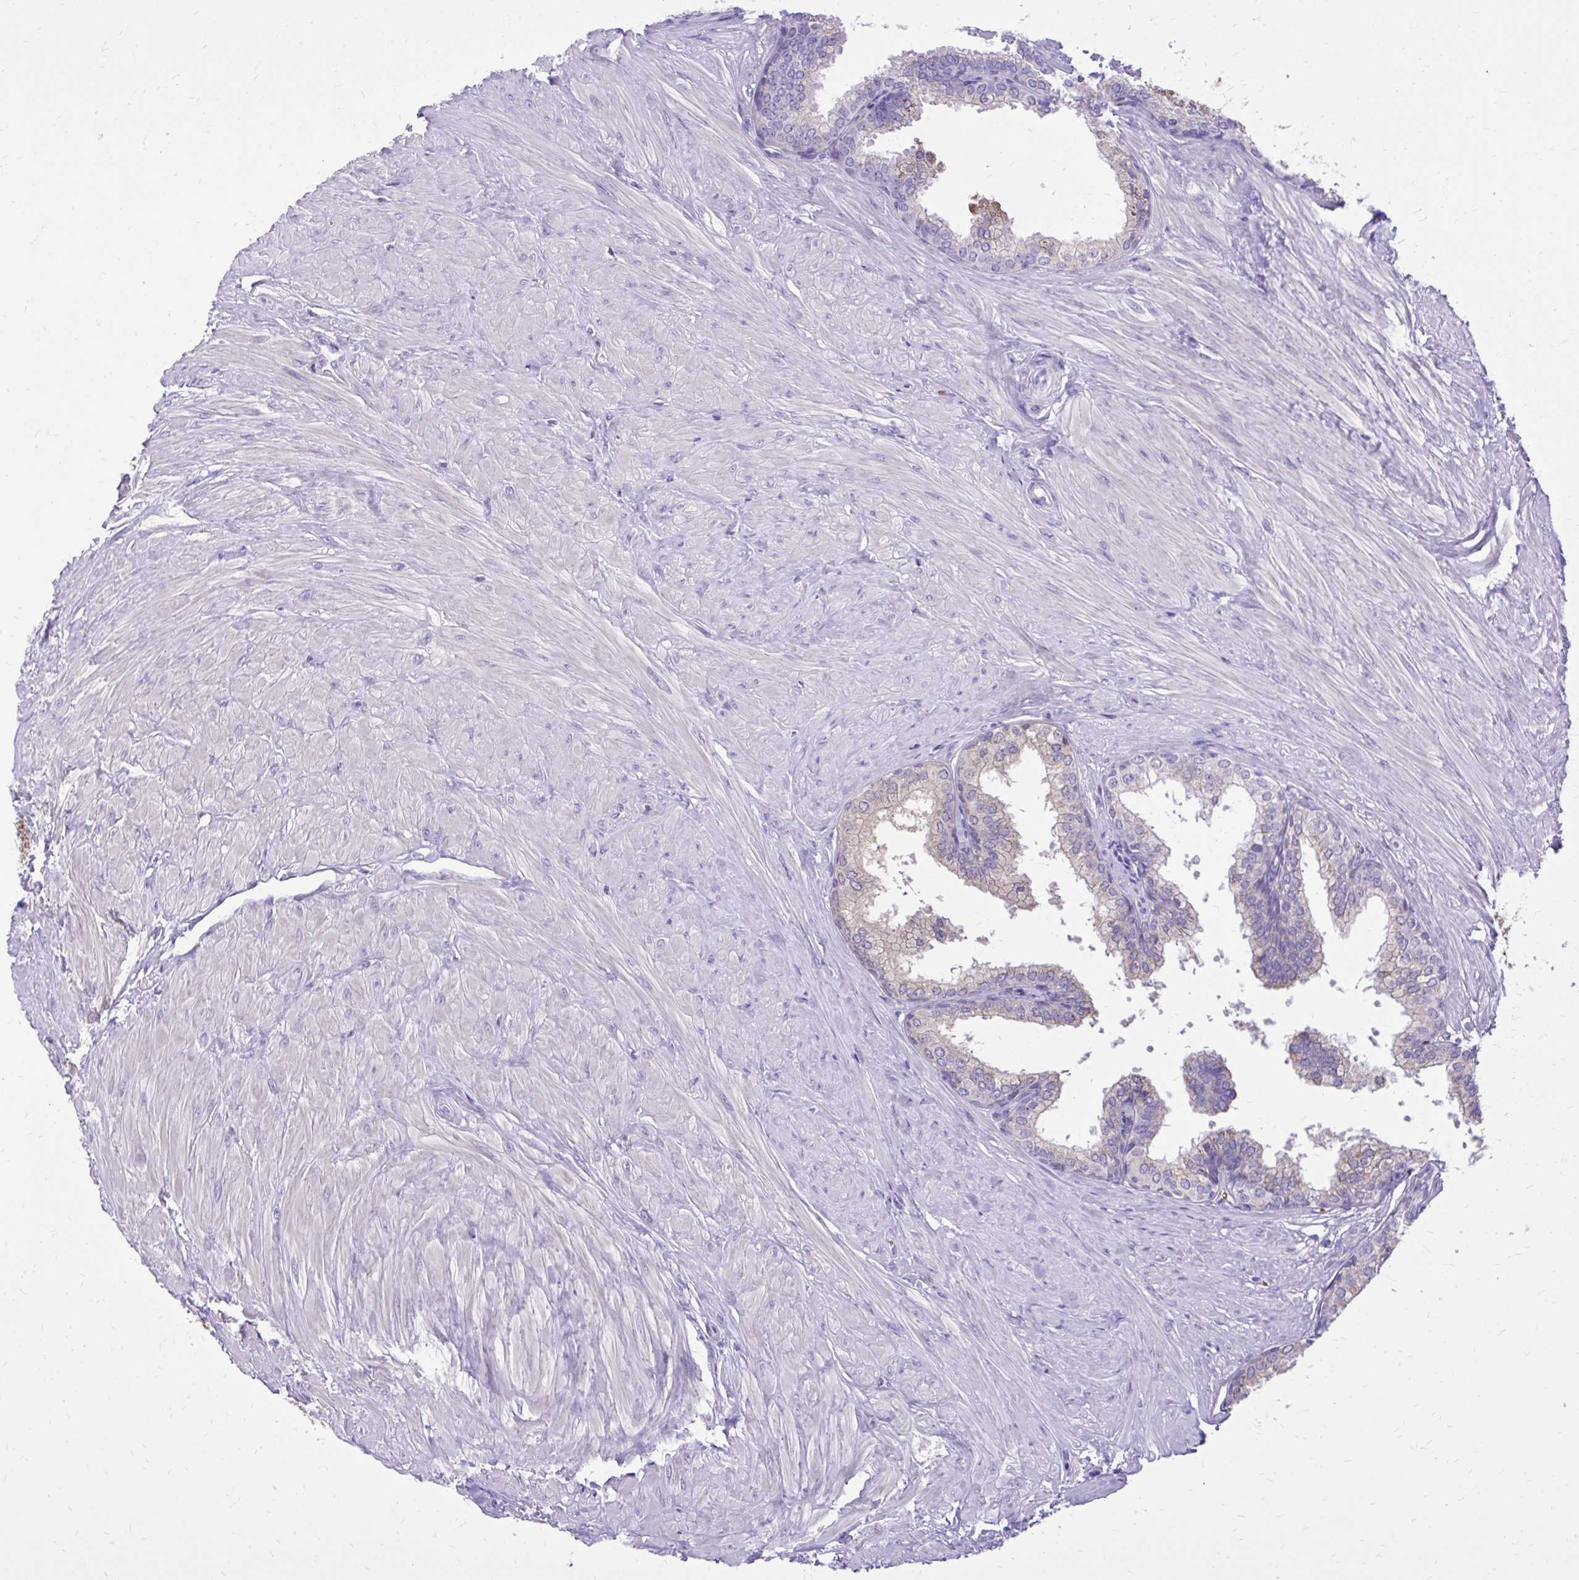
{"staining": {"intensity": "weak", "quantity": ">75%", "location": "cytoplasmic/membranous"}, "tissue": "prostate", "cell_type": "Glandular cells", "image_type": "normal", "snomed": [{"axis": "morphology", "description": "Normal tissue, NOS"}, {"axis": "topography", "description": "Prostate"}, {"axis": "topography", "description": "Peripheral nerve tissue"}], "caption": "The photomicrograph demonstrates immunohistochemical staining of normal prostate. There is weak cytoplasmic/membranous staining is seen in approximately >75% of glandular cells.", "gene": "CAT", "patient": {"sex": "male", "age": 55}}